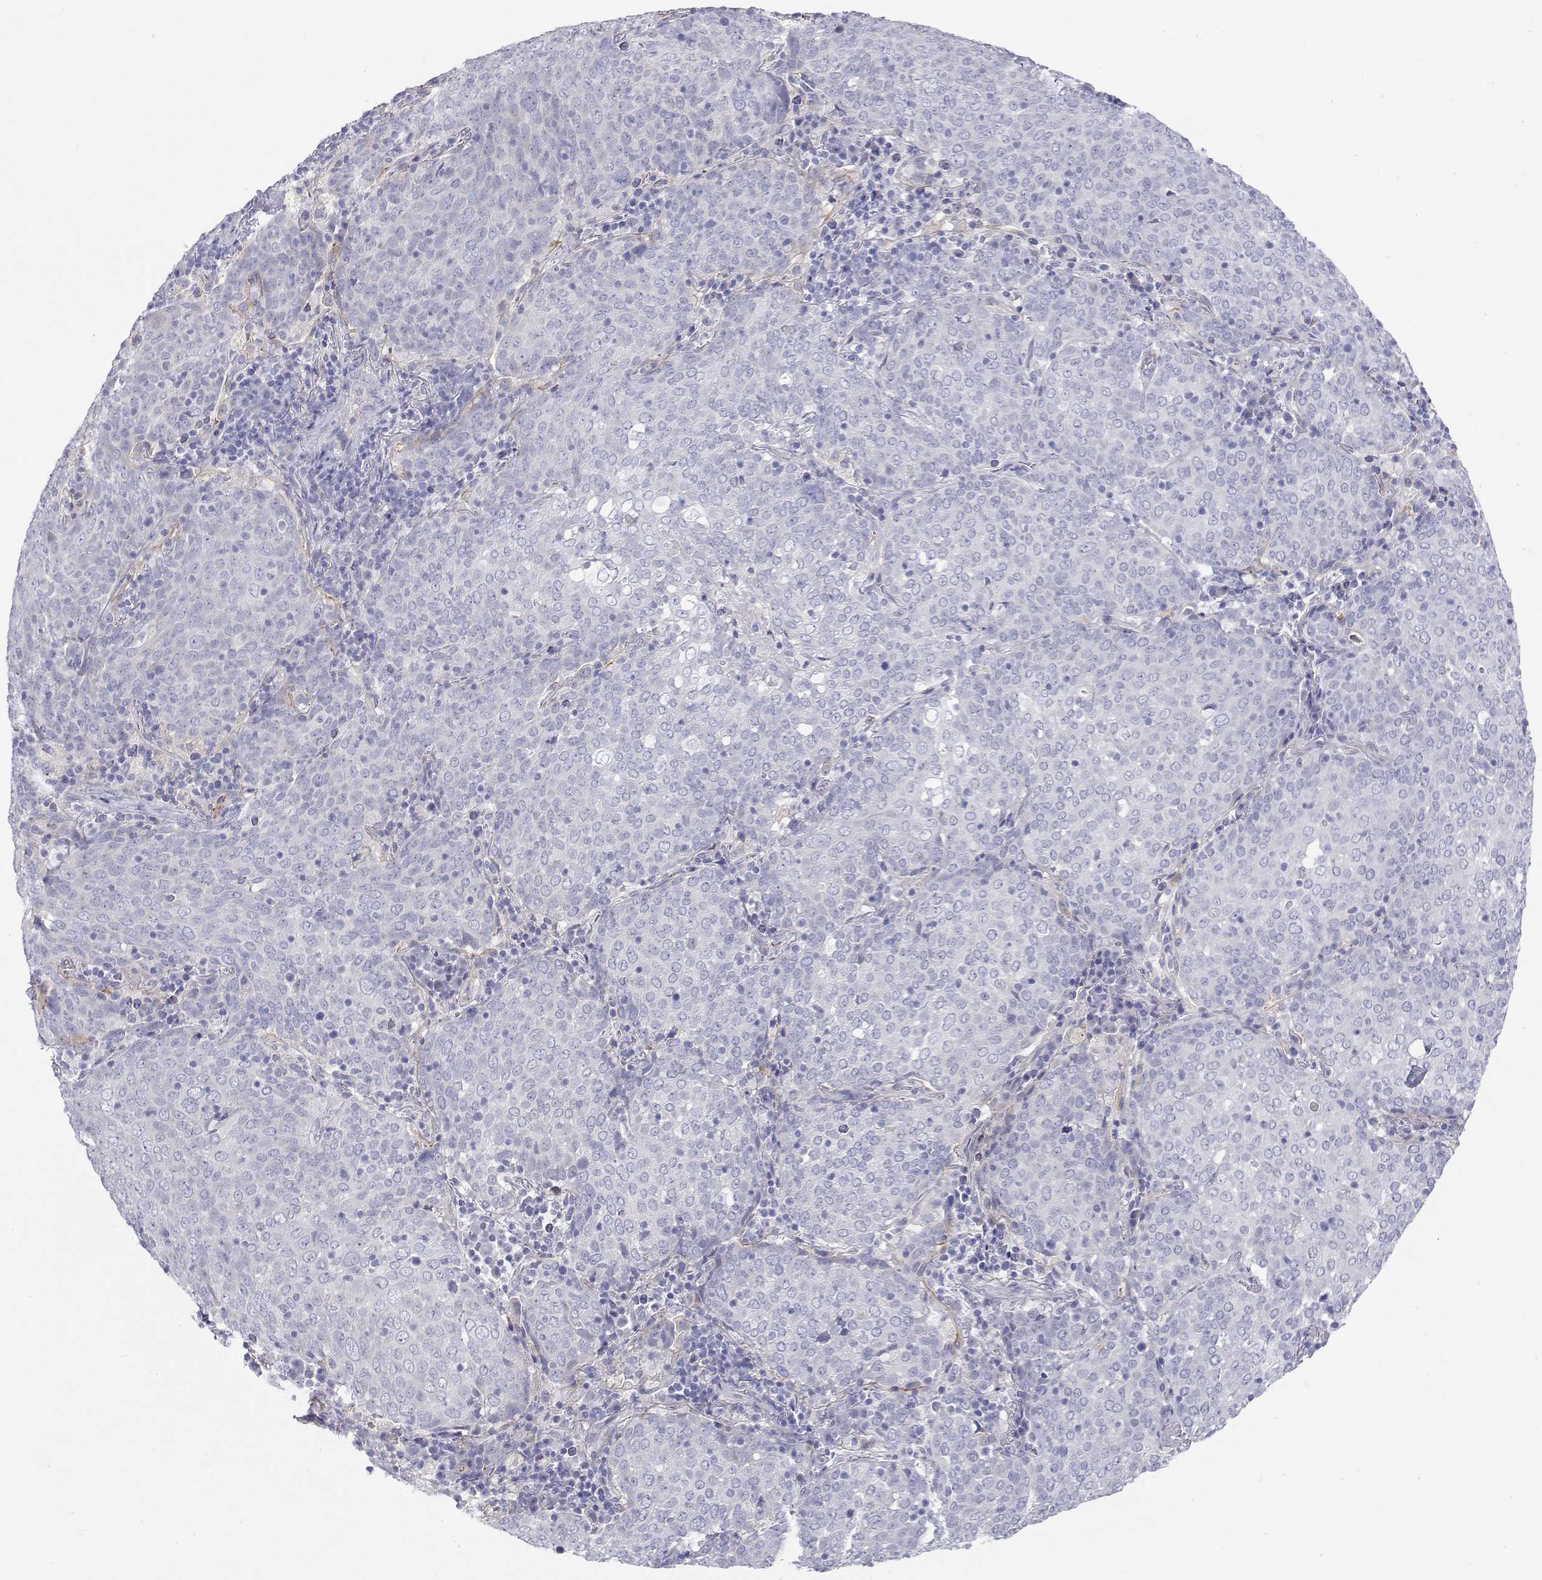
{"staining": {"intensity": "negative", "quantity": "none", "location": "none"}, "tissue": "lung cancer", "cell_type": "Tumor cells", "image_type": "cancer", "snomed": [{"axis": "morphology", "description": "Squamous cell carcinoma, NOS"}, {"axis": "topography", "description": "Lung"}], "caption": "Human lung squamous cell carcinoma stained for a protein using immunohistochemistry (IHC) reveals no positivity in tumor cells.", "gene": "MISP", "patient": {"sex": "male", "age": 82}}